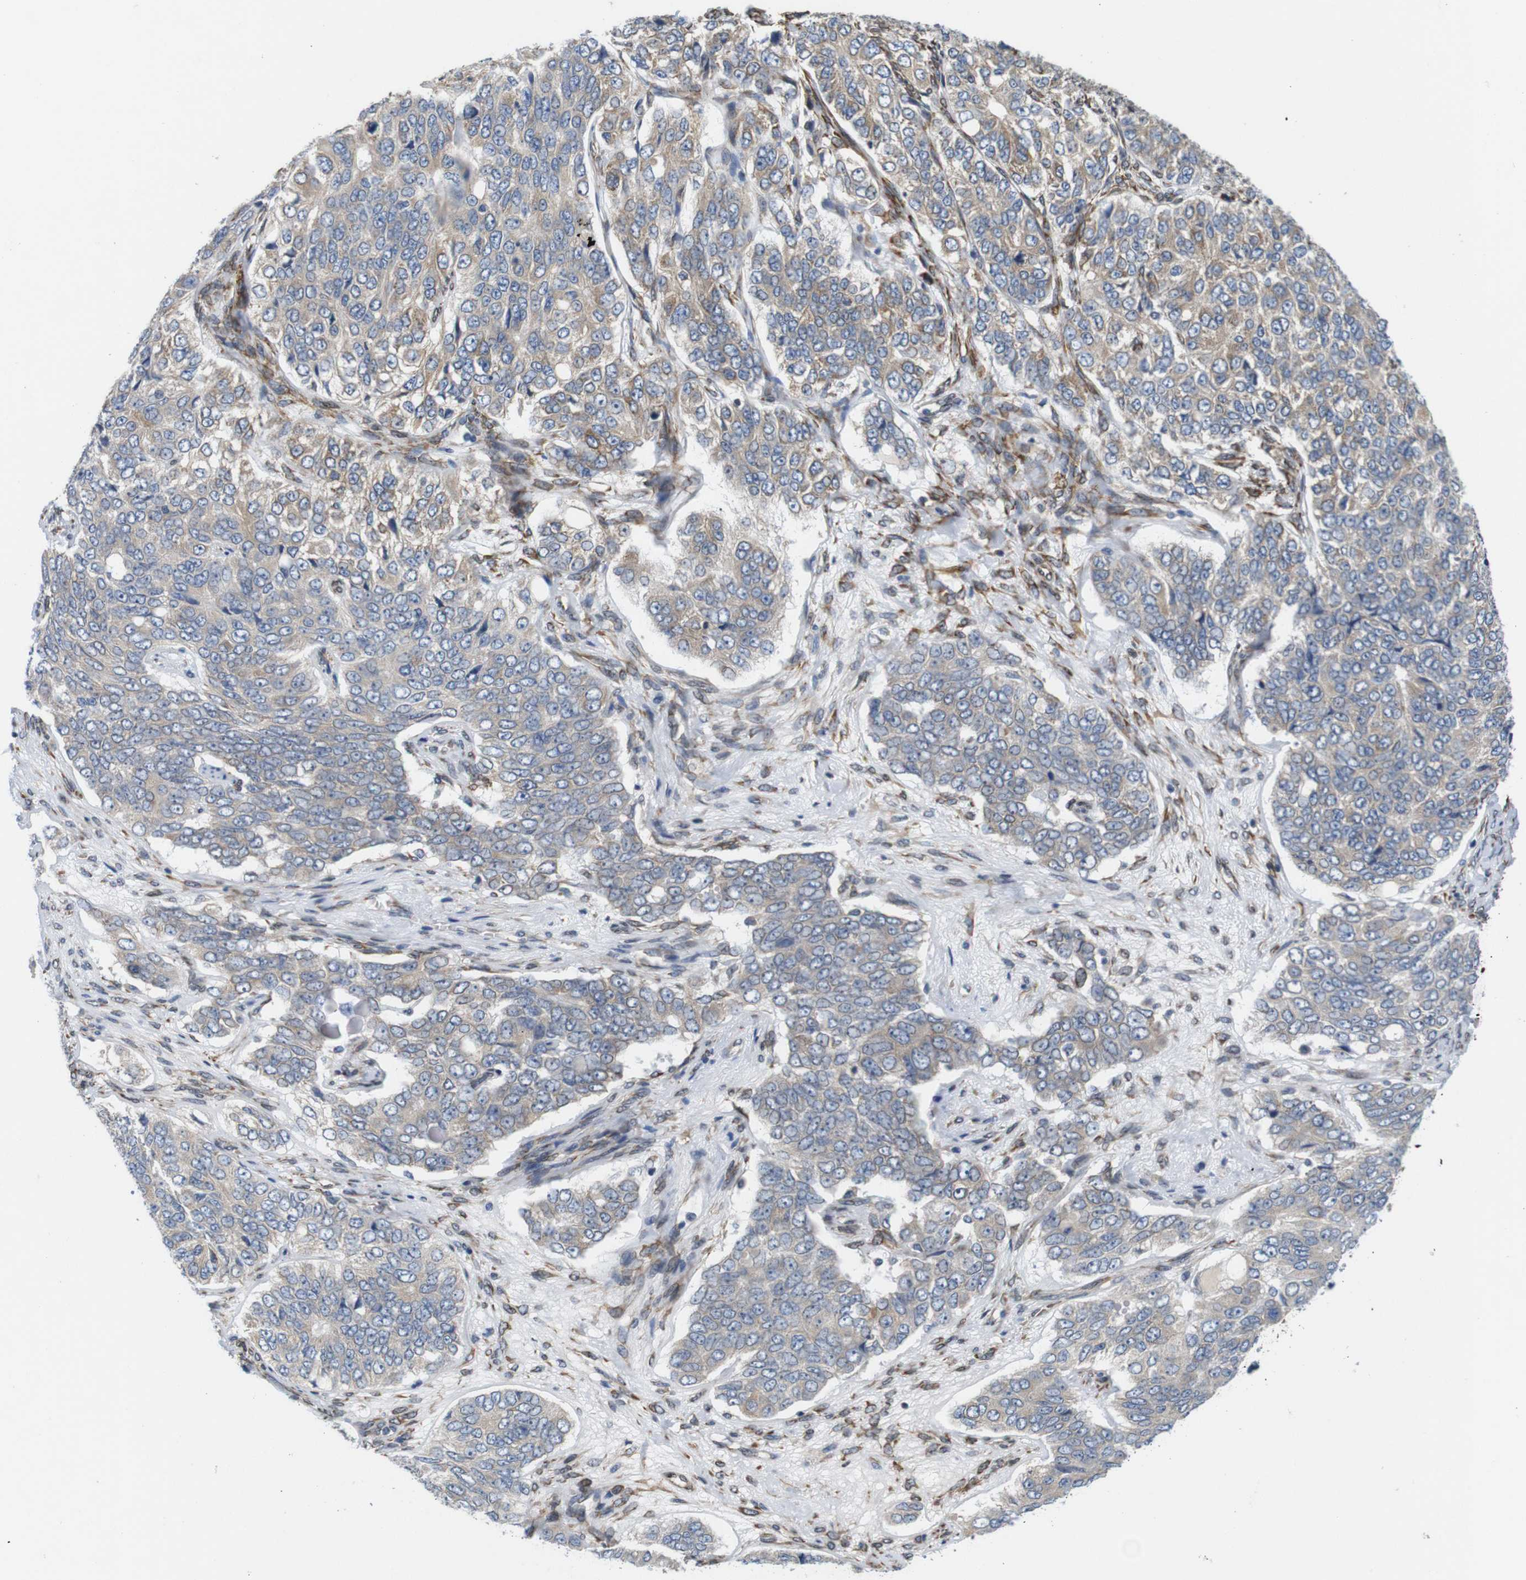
{"staining": {"intensity": "moderate", "quantity": "25%-75%", "location": "cytoplasmic/membranous"}, "tissue": "ovarian cancer", "cell_type": "Tumor cells", "image_type": "cancer", "snomed": [{"axis": "morphology", "description": "Carcinoma, endometroid"}, {"axis": "topography", "description": "Ovary"}], "caption": "Immunohistochemical staining of human endometroid carcinoma (ovarian) shows medium levels of moderate cytoplasmic/membranous protein expression in about 25%-75% of tumor cells.", "gene": "HACD3", "patient": {"sex": "female", "age": 51}}